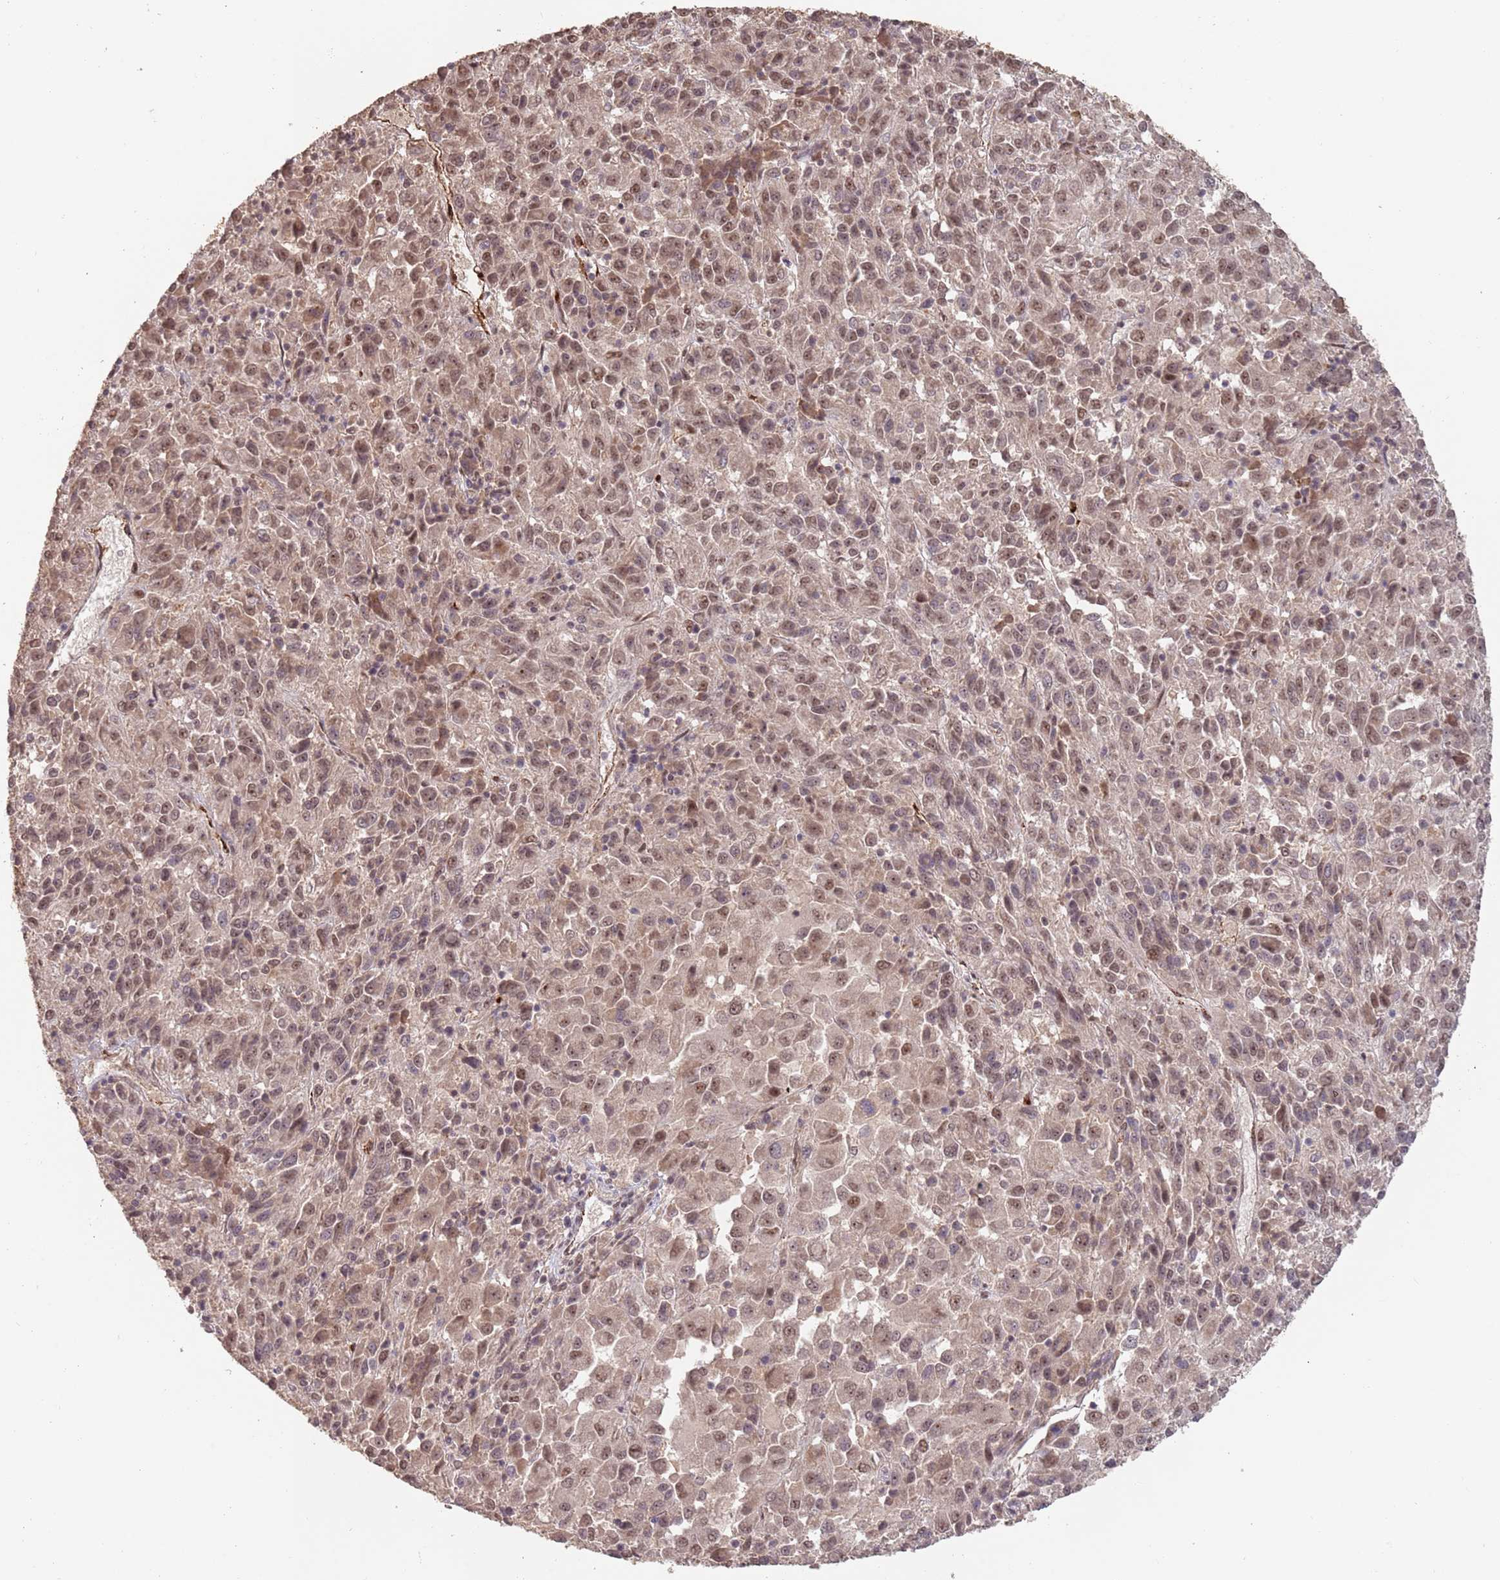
{"staining": {"intensity": "moderate", "quantity": ">75%", "location": "nuclear"}, "tissue": "melanoma", "cell_type": "Tumor cells", "image_type": "cancer", "snomed": [{"axis": "morphology", "description": "Malignant melanoma, Metastatic site"}, {"axis": "topography", "description": "Lung"}], "caption": "DAB immunohistochemical staining of melanoma exhibits moderate nuclear protein expression in about >75% of tumor cells.", "gene": "RFXANK", "patient": {"sex": "male", "age": 64}}